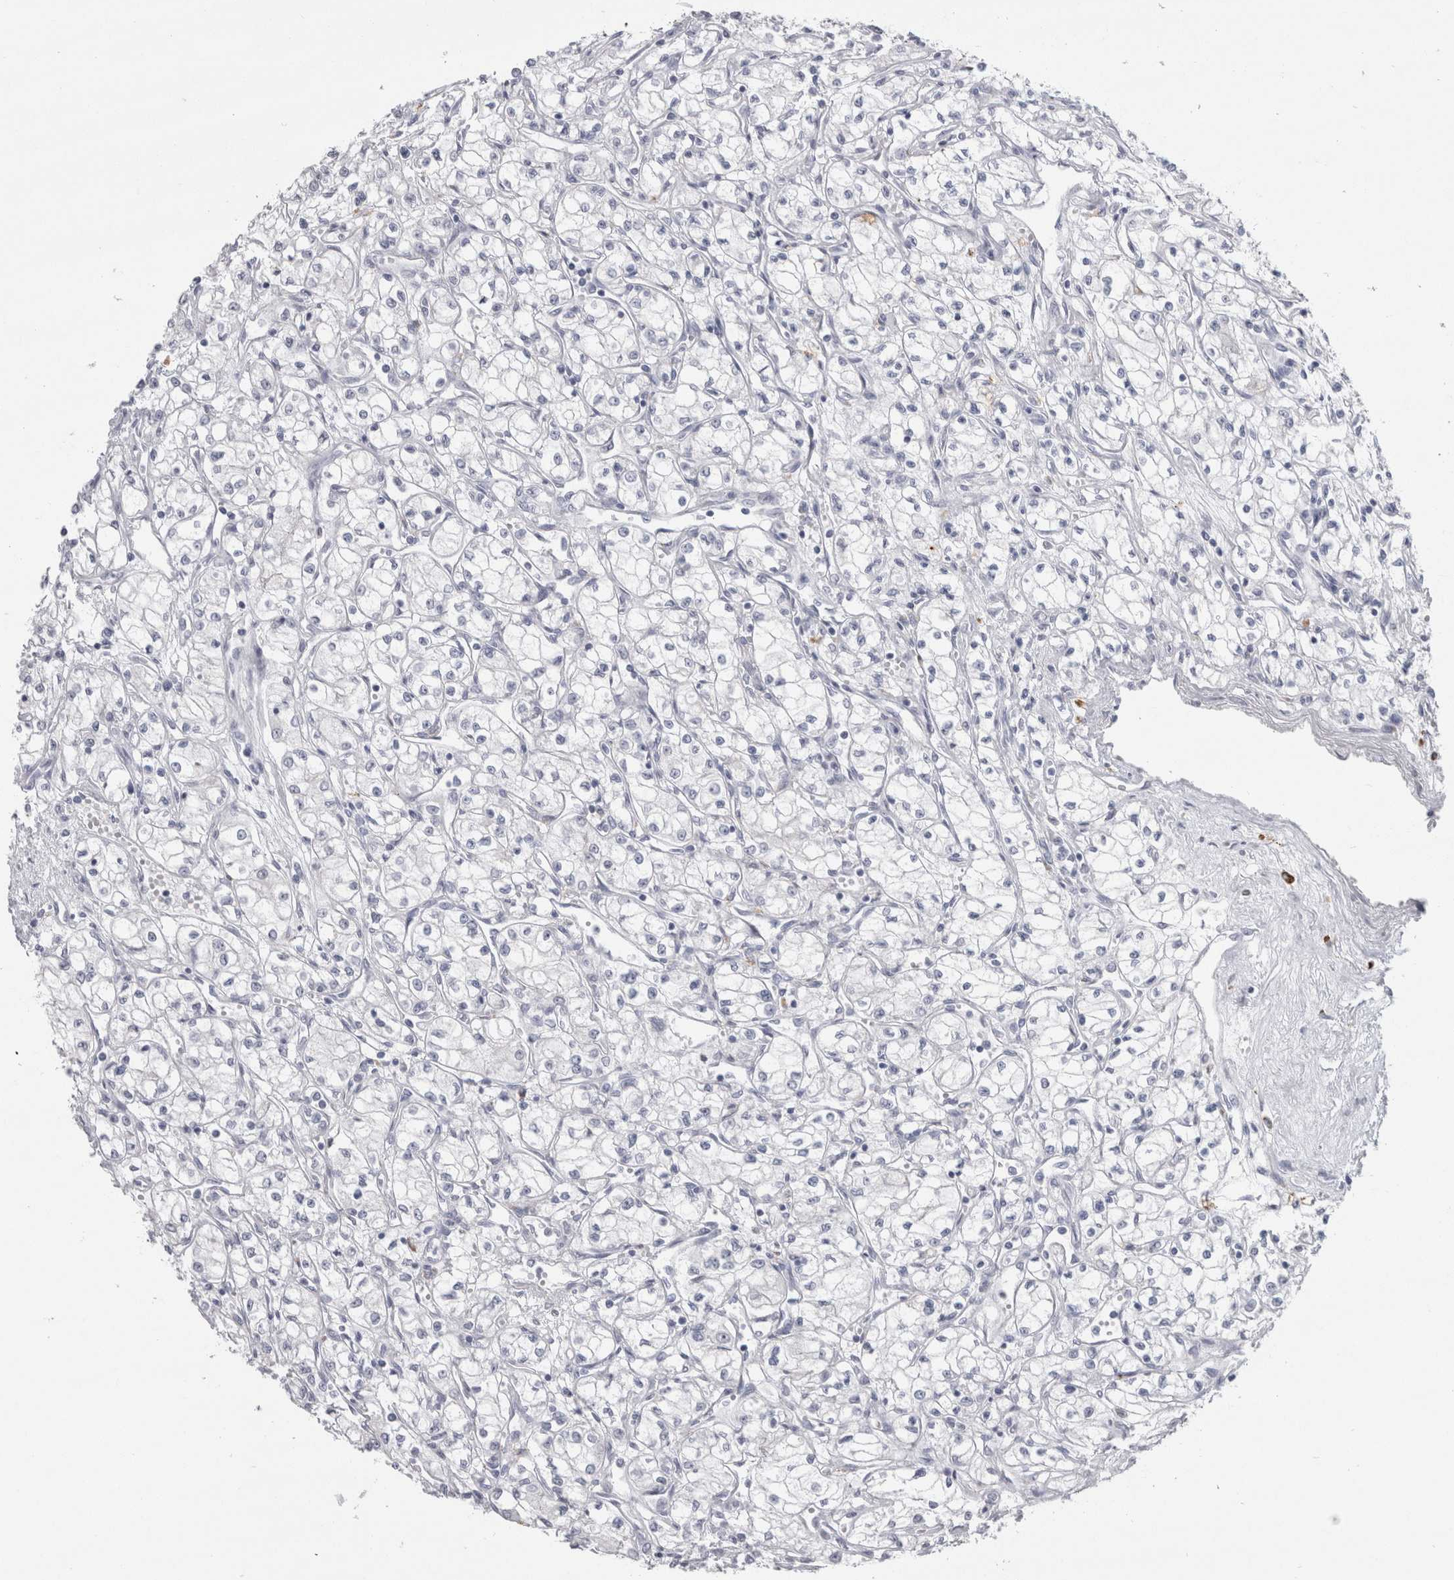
{"staining": {"intensity": "negative", "quantity": "none", "location": "none"}, "tissue": "renal cancer", "cell_type": "Tumor cells", "image_type": "cancer", "snomed": [{"axis": "morphology", "description": "Normal tissue, NOS"}, {"axis": "morphology", "description": "Adenocarcinoma, NOS"}, {"axis": "topography", "description": "Kidney"}], "caption": "This photomicrograph is of adenocarcinoma (renal) stained with IHC to label a protein in brown with the nuclei are counter-stained blue. There is no positivity in tumor cells.", "gene": "CDH17", "patient": {"sex": "male", "age": 59}}